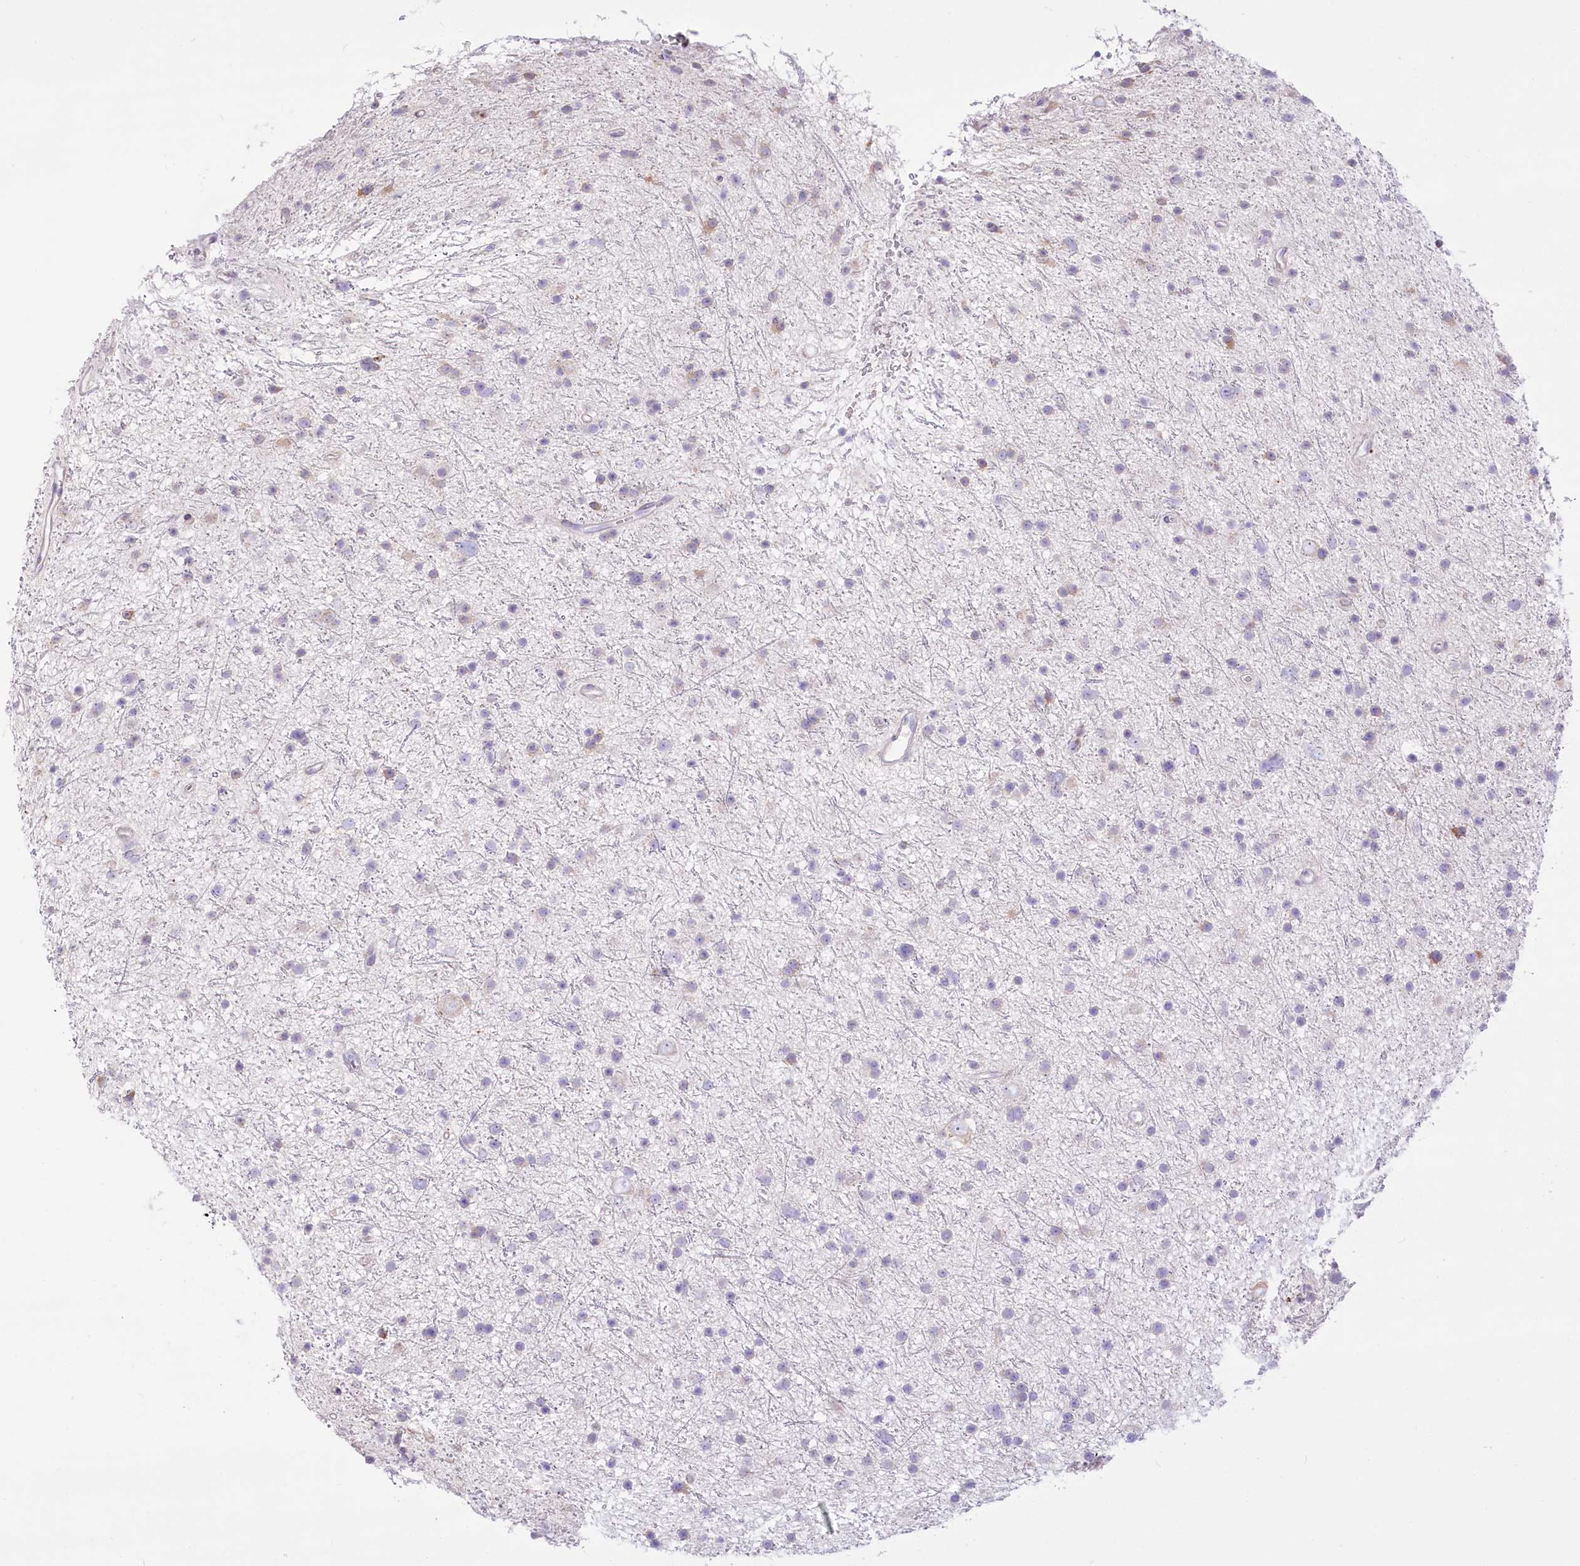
{"staining": {"intensity": "negative", "quantity": "none", "location": "none"}, "tissue": "glioma", "cell_type": "Tumor cells", "image_type": "cancer", "snomed": [{"axis": "morphology", "description": "Glioma, malignant, Low grade"}, {"axis": "topography", "description": "Cerebral cortex"}], "caption": "This micrograph is of glioma stained with immunohistochemistry to label a protein in brown with the nuclei are counter-stained blue. There is no staining in tumor cells.", "gene": "STT3B", "patient": {"sex": "female", "age": 39}}